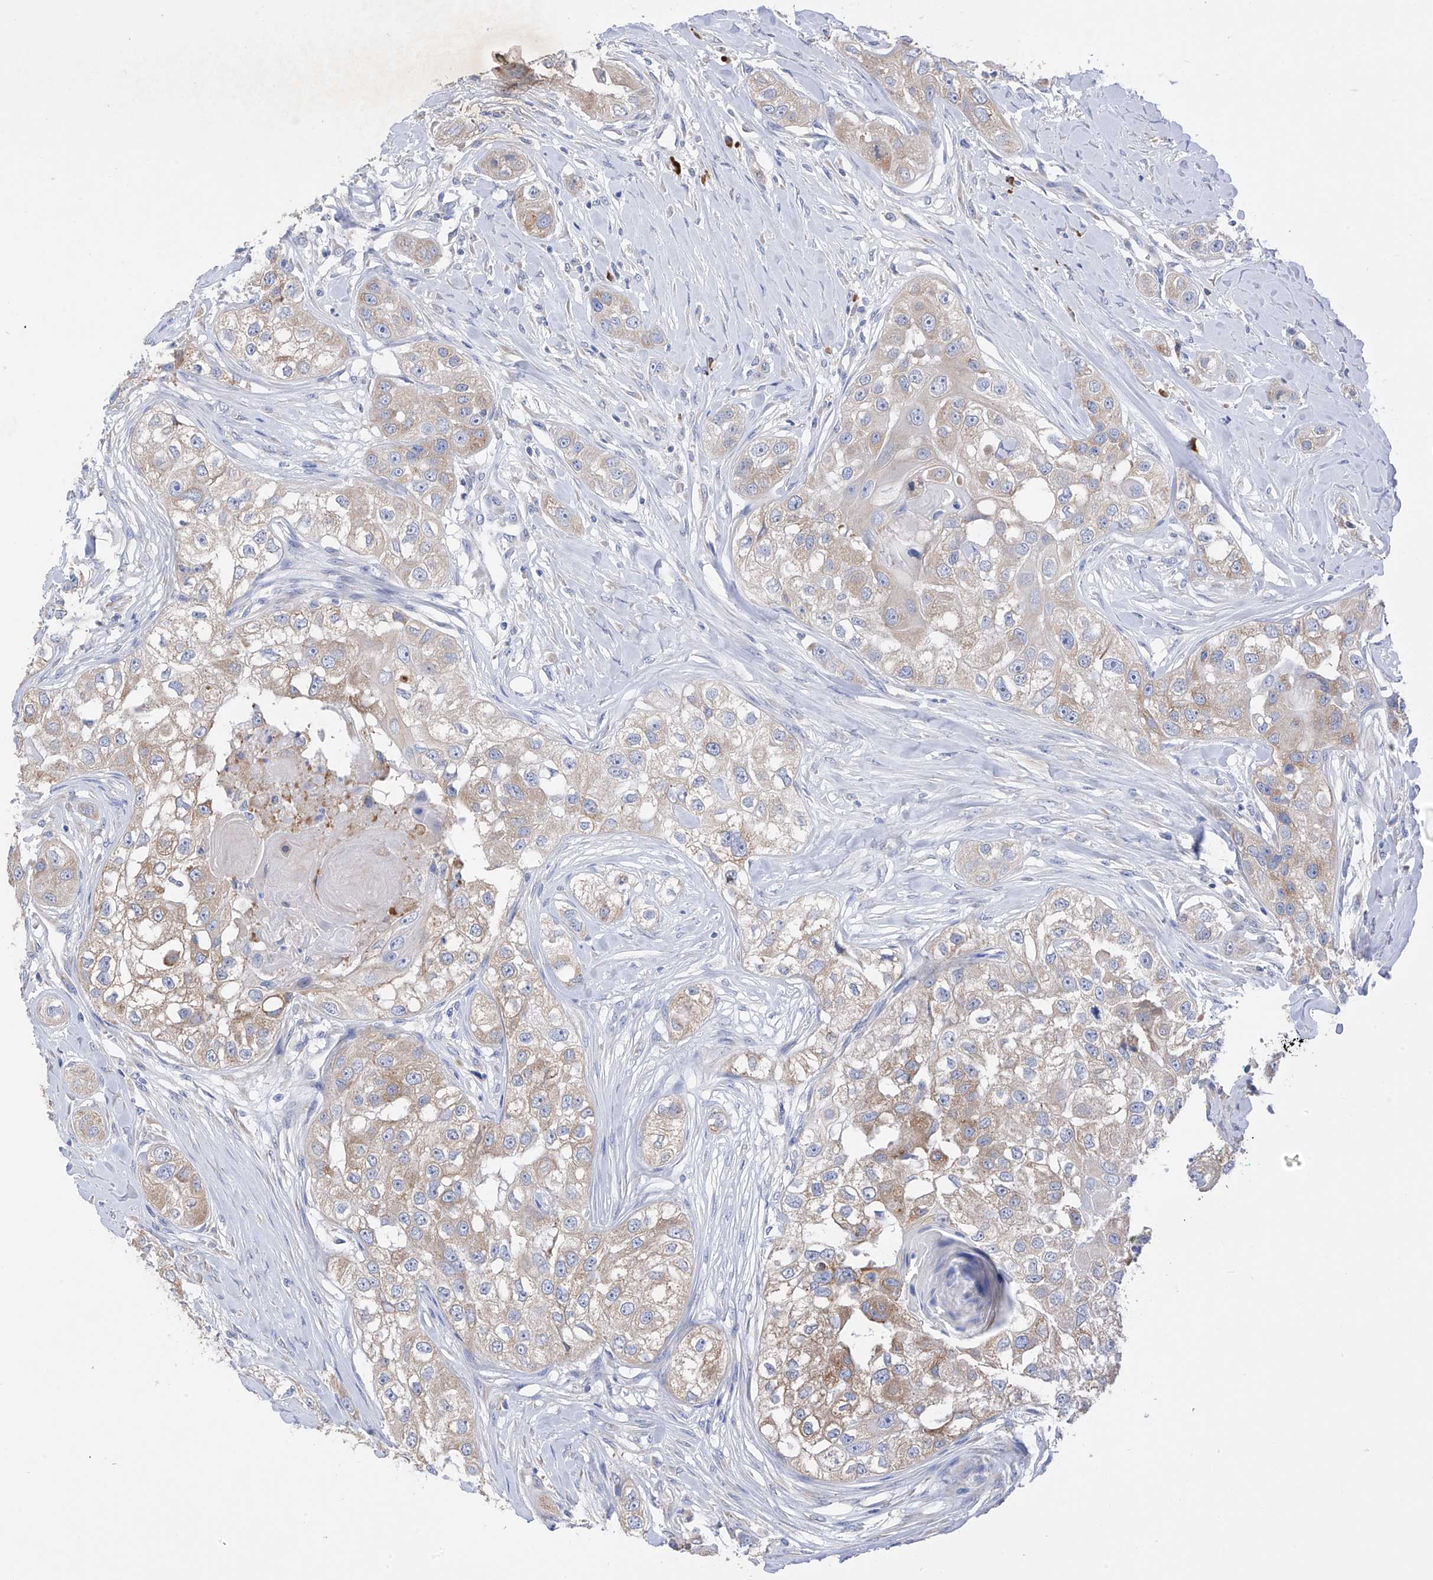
{"staining": {"intensity": "weak", "quantity": "25%-75%", "location": "cytoplasmic/membranous"}, "tissue": "head and neck cancer", "cell_type": "Tumor cells", "image_type": "cancer", "snomed": [{"axis": "morphology", "description": "Normal tissue, NOS"}, {"axis": "morphology", "description": "Squamous cell carcinoma, NOS"}, {"axis": "topography", "description": "Skeletal muscle"}, {"axis": "topography", "description": "Head-Neck"}], "caption": "The histopathology image demonstrates staining of squamous cell carcinoma (head and neck), revealing weak cytoplasmic/membranous protein expression (brown color) within tumor cells.", "gene": "REC8", "patient": {"sex": "male", "age": 51}}